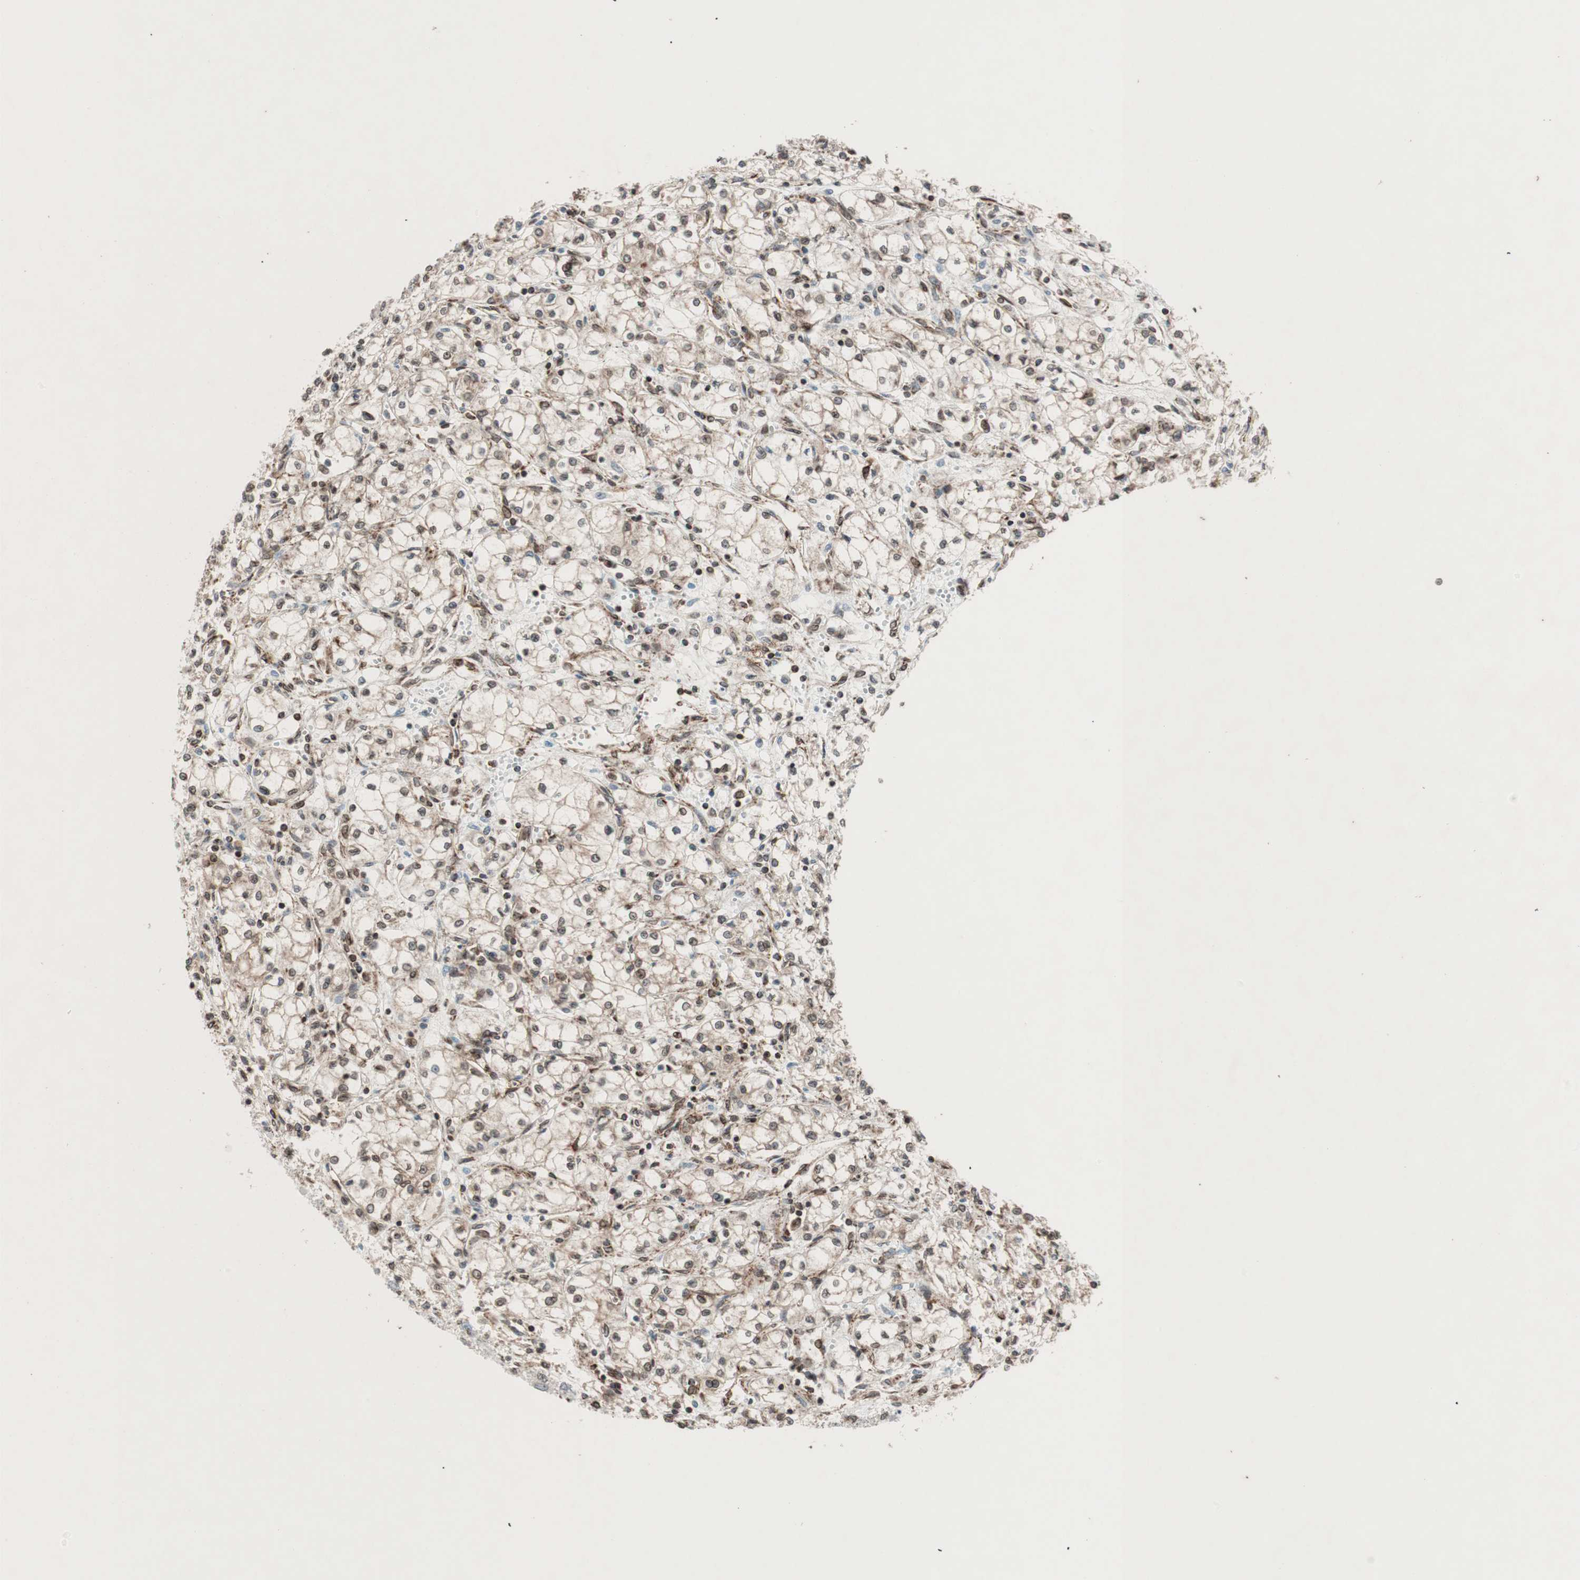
{"staining": {"intensity": "moderate", "quantity": "25%-75%", "location": "cytoplasmic/membranous,nuclear"}, "tissue": "renal cancer", "cell_type": "Tumor cells", "image_type": "cancer", "snomed": [{"axis": "morphology", "description": "Normal tissue, NOS"}, {"axis": "morphology", "description": "Adenocarcinoma, NOS"}, {"axis": "topography", "description": "Kidney"}], "caption": "Protein positivity by IHC displays moderate cytoplasmic/membranous and nuclear positivity in about 25%-75% of tumor cells in renal cancer.", "gene": "NUP62", "patient": {"sex": "male", "age": 59}}